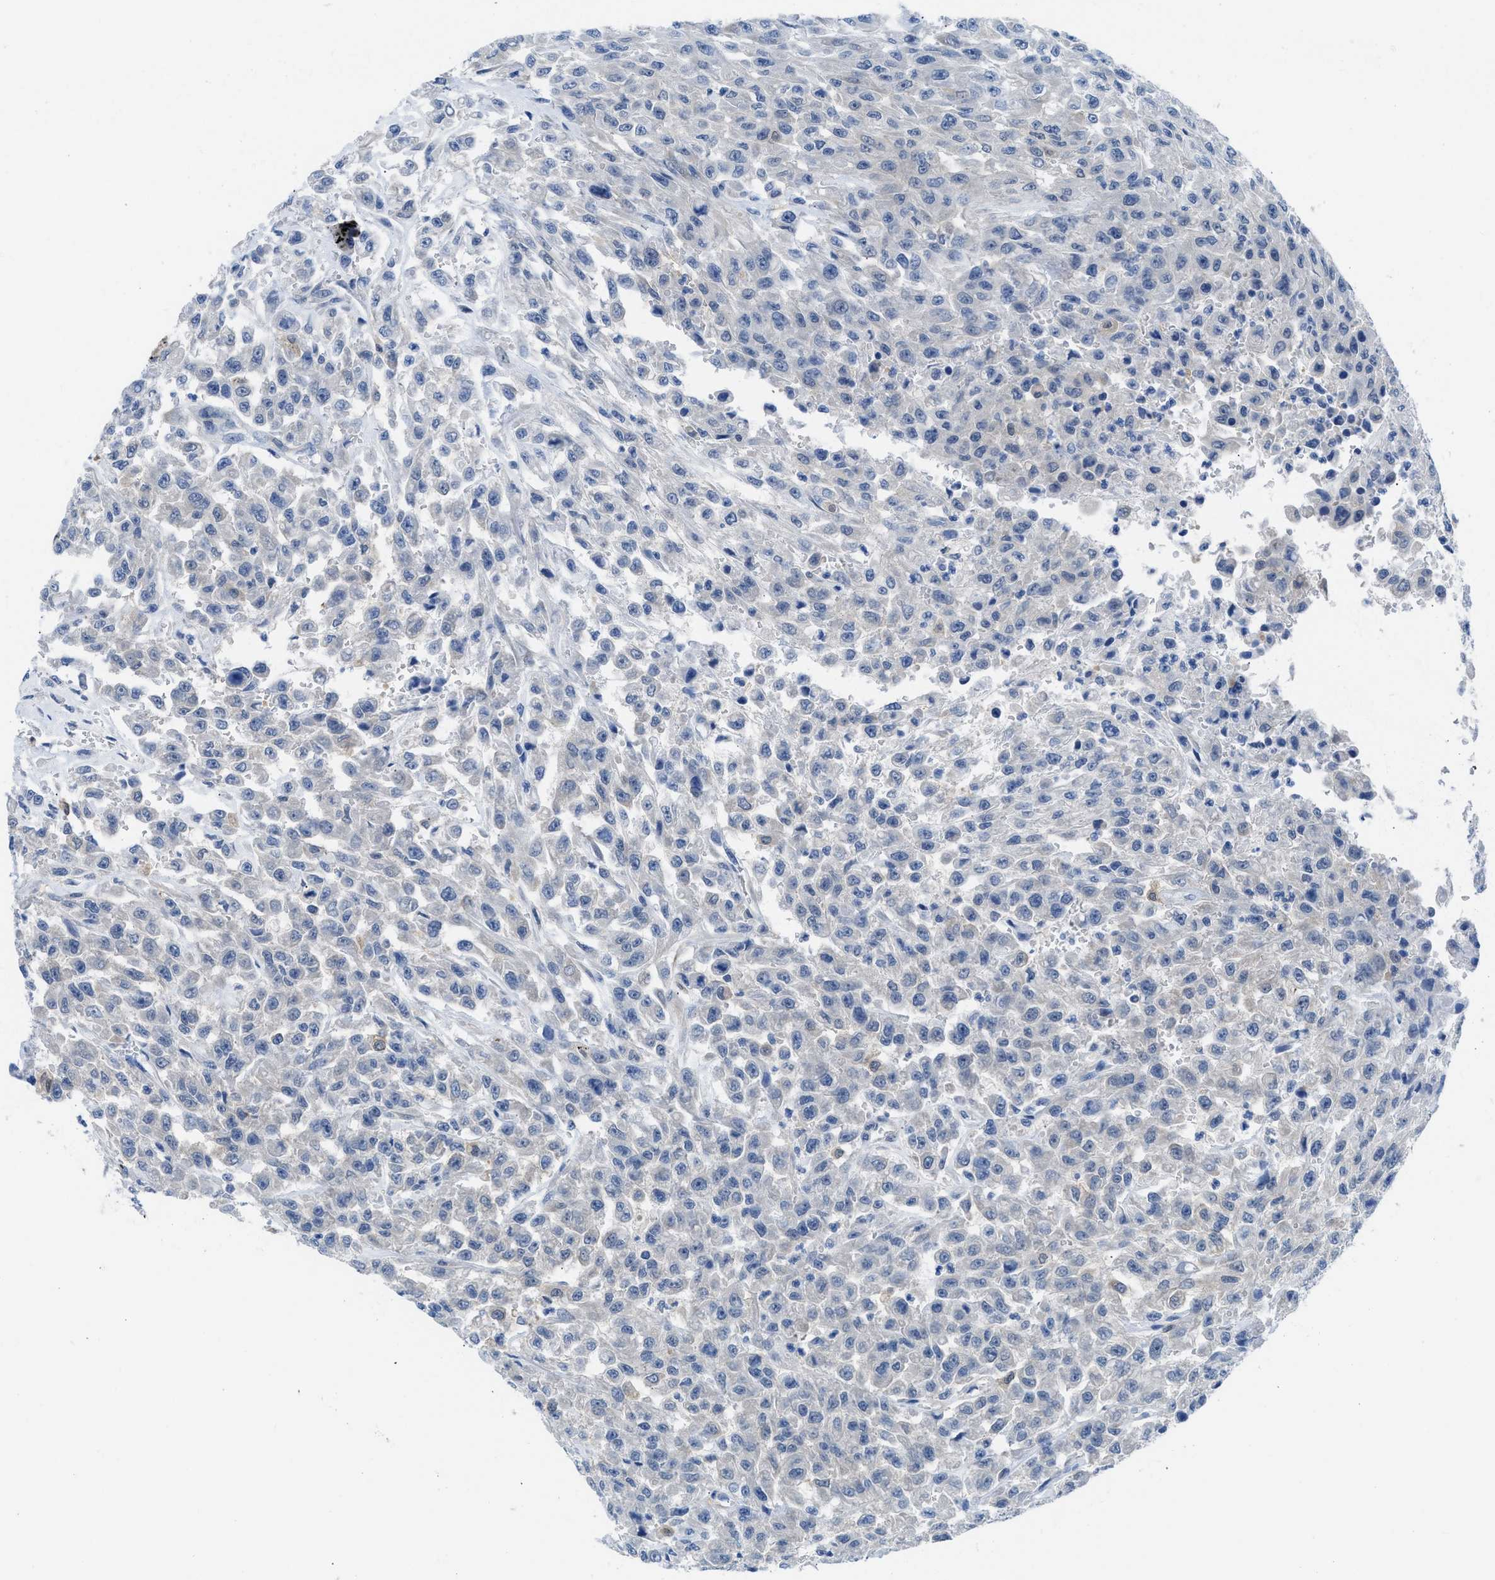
{"staining": {"intensity": "negative", "quantity": "none", "location": "none"}, "tissue": "urothelial cancer", "cell_type": "Tumor cells", "image_type": "cancer", "snomed": [{"axis": "morphology", "description": "Urothelial carcinoma, High grade"}, {"axis": "topography", "description": "Urinary bladder"}], "caption": "High-grade urothelial carcinoma stained for a protein using IHC demonstrates no staining tumor cells.", "gene": "CBR1", "patient": {"sex": "male", "age": 46}}